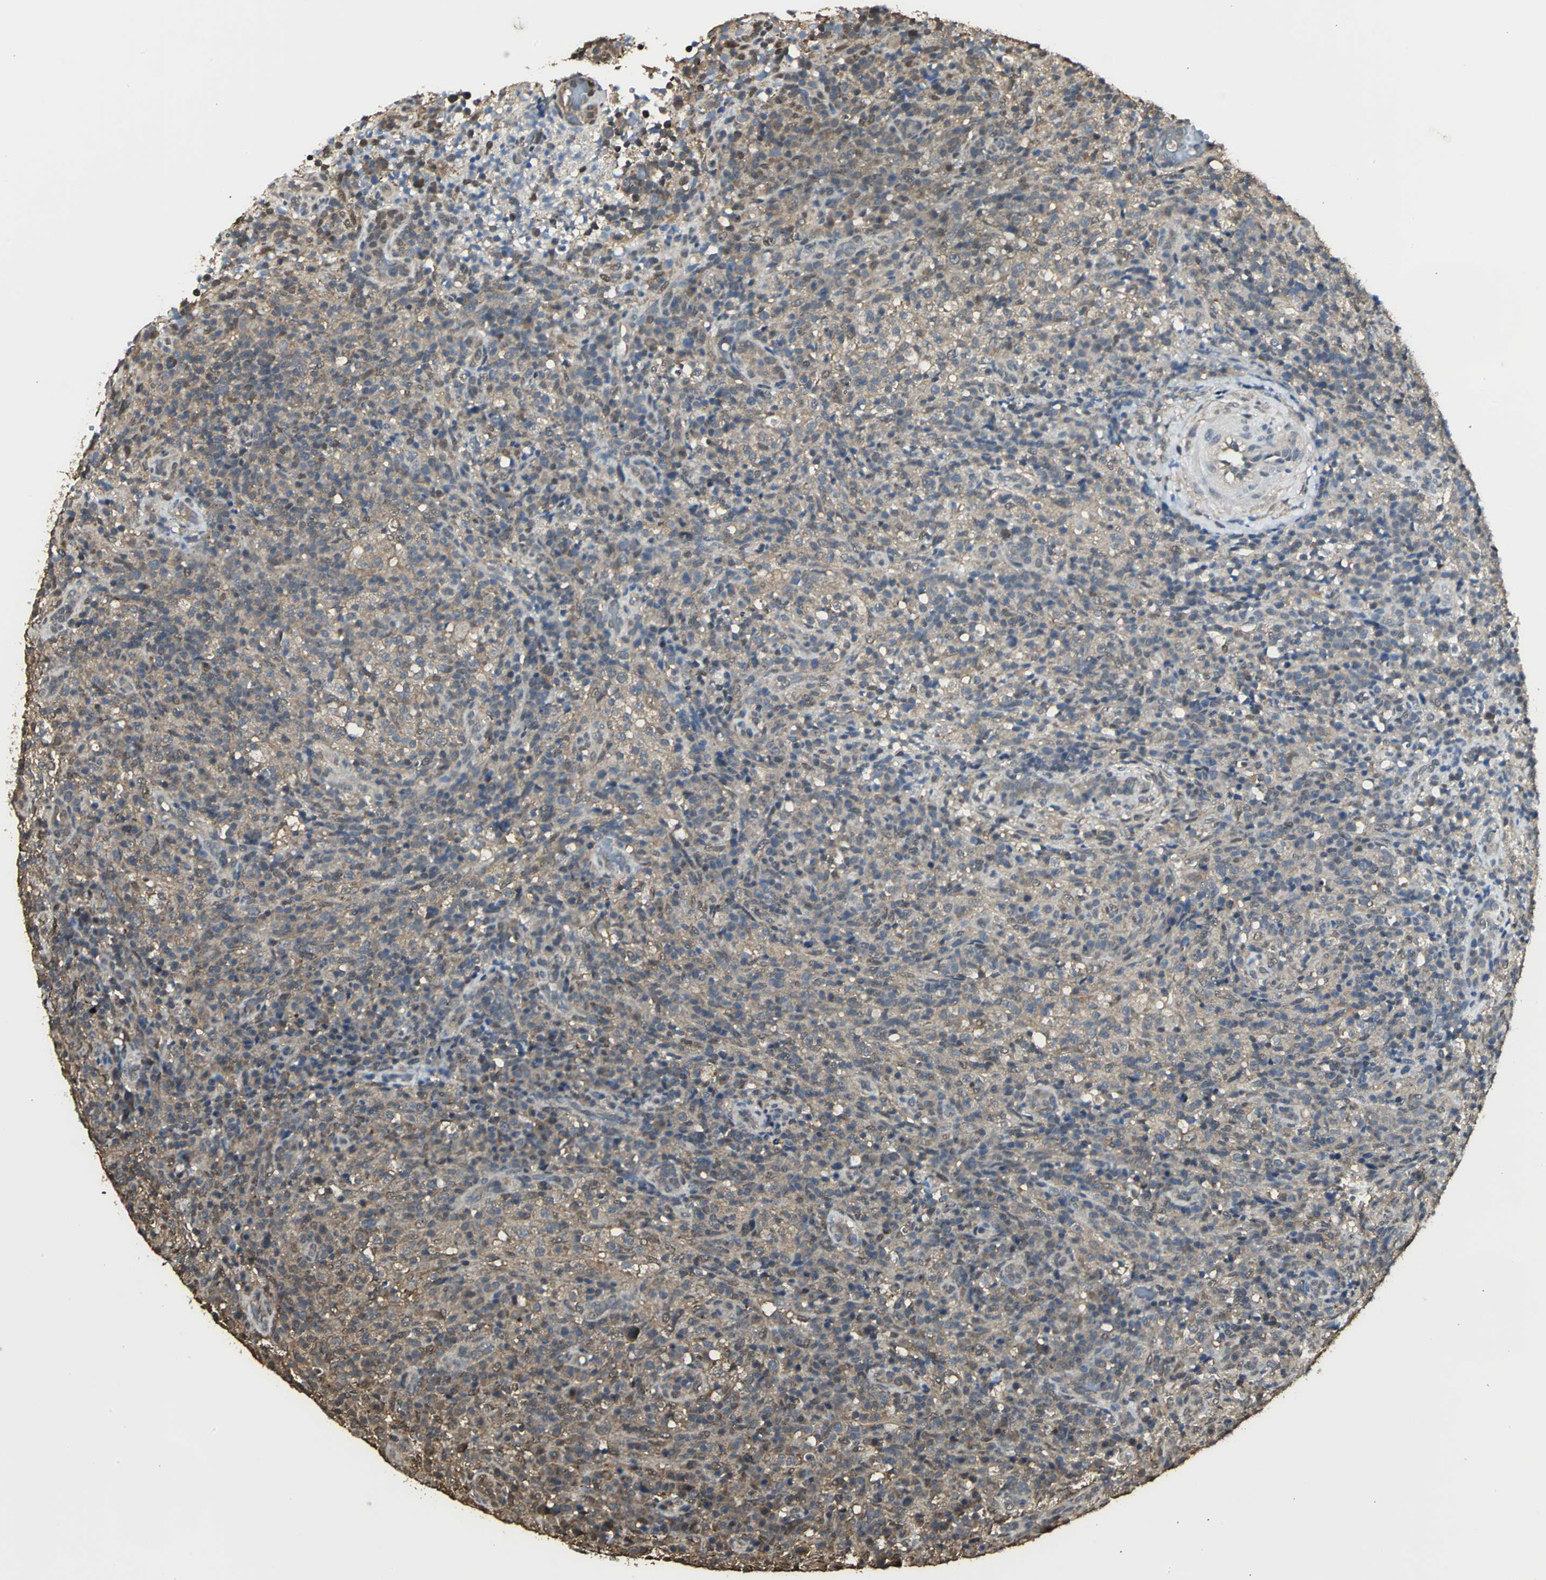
{"staining": {"intensity": "weak", "quantity": ">75%", "location": "cytoplasmic/membranous"}, "tissue": "lymphoma", "cell_type": "Tumor cells", "image_type": "cancer", "snomed": [{"axis": "morphology", "description": "Malignant lymphoma, non-Hodgkin's type, High grade"}, {"axis": "topography", "description": "Lymph node"}], "caption": "Protein staining by immunohistochemistry reveals weak cytoplasmic/membranous positivity in approximately >75% of tumor cells in malignant lymphoma, non-Hodgkin's type (high-grade).", "gene": "PARK7", "patient": {"sex": "female", "age": 76}}